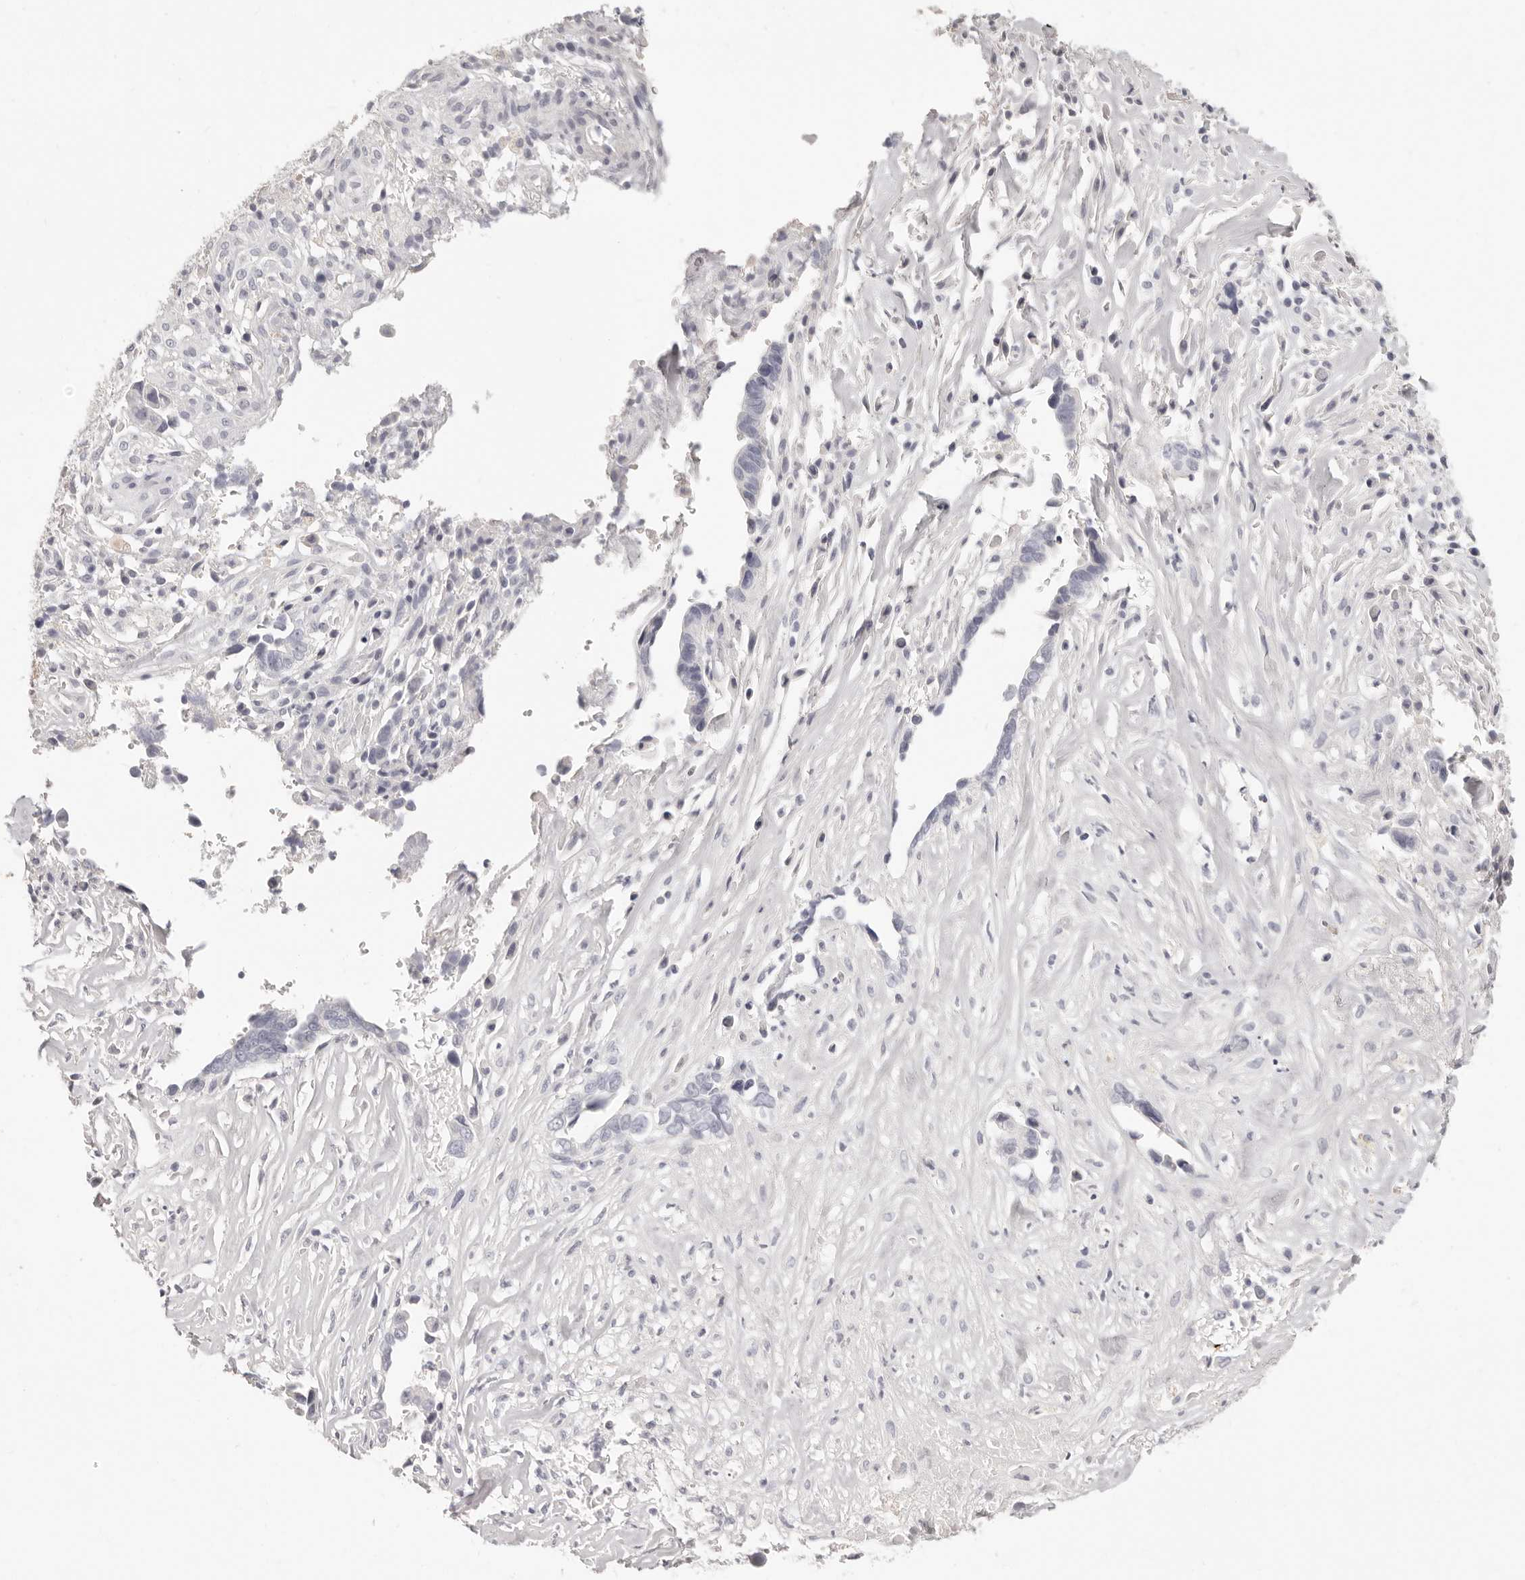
{"staining": {"intensity": "negative", "quantity": "none", "location": "none"}, "tissue": "liver cancer", "cell_type": "Tumor cells", "image_type": "cancer", "snomed": [{"axis": "morphology", "description": "Cholangiocarcinoma"}, {"axis": "topography", "description": "Liver"}], "caption": "Immunohistochemical staining of liver cancer demonstrates no significant expression in tumor cells.", "gene": "FABP1", "patient": {"sex": "female", "age": 79}}